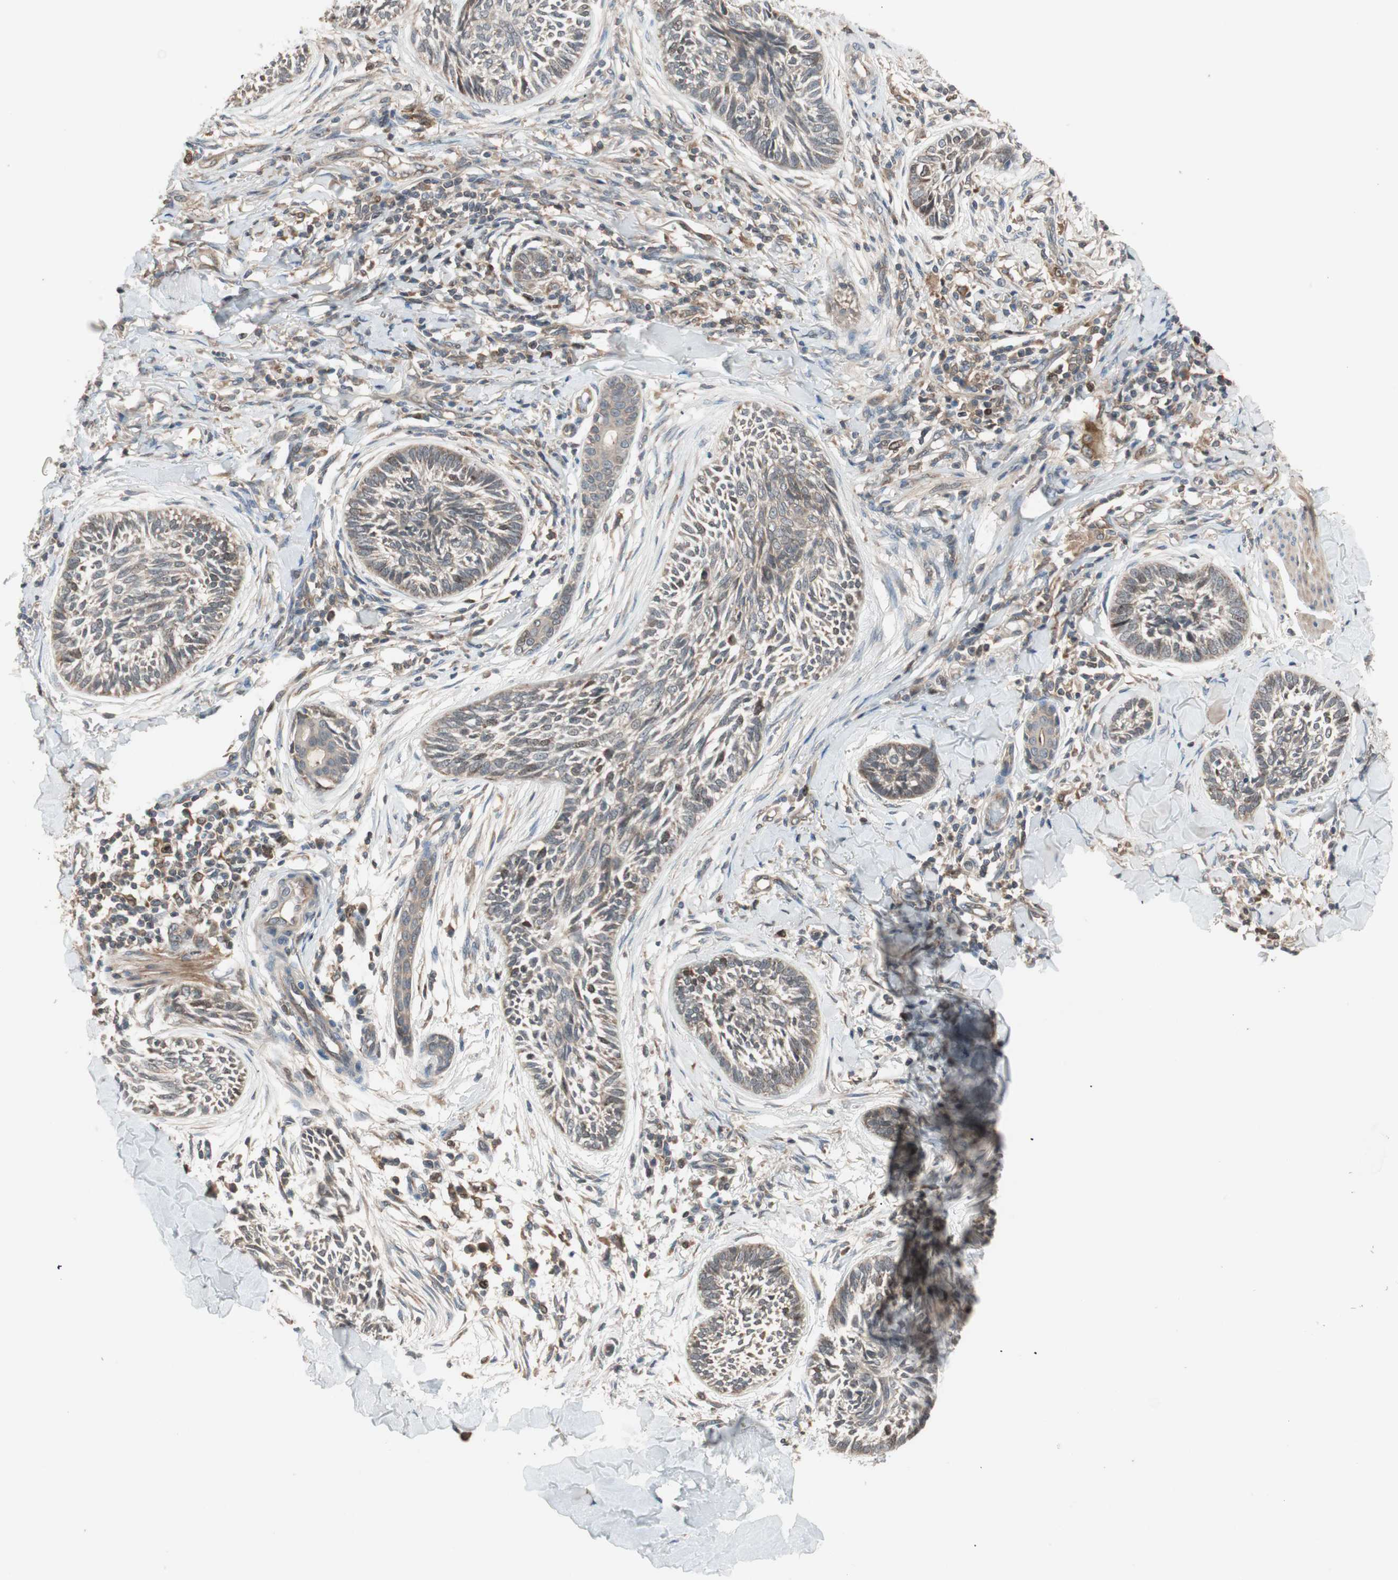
{"staining": {"intensity": "weak", "quantity": ">75%", "location": "cytoplasmic/membranous"}, "tissue": "skin cancer", "cell_type": "Tumor cells", "image_type": "cancer", "snomed": [{"axis": "morphology", "description": "Papilloma, NOS"}, {"axis": "morphology", "description": "Basal cell carcinoma"}, {"axis": "topography", "description": "Skin"}], "caption": "About >75% of tumor cells in papilloma (skin) reveal weak cytoplasmic/membranous protein staining as visualized by brown immunohistochemical staining.", "gene": "ATP6AP2", "patient": {"sex": "male", "age": 87}}